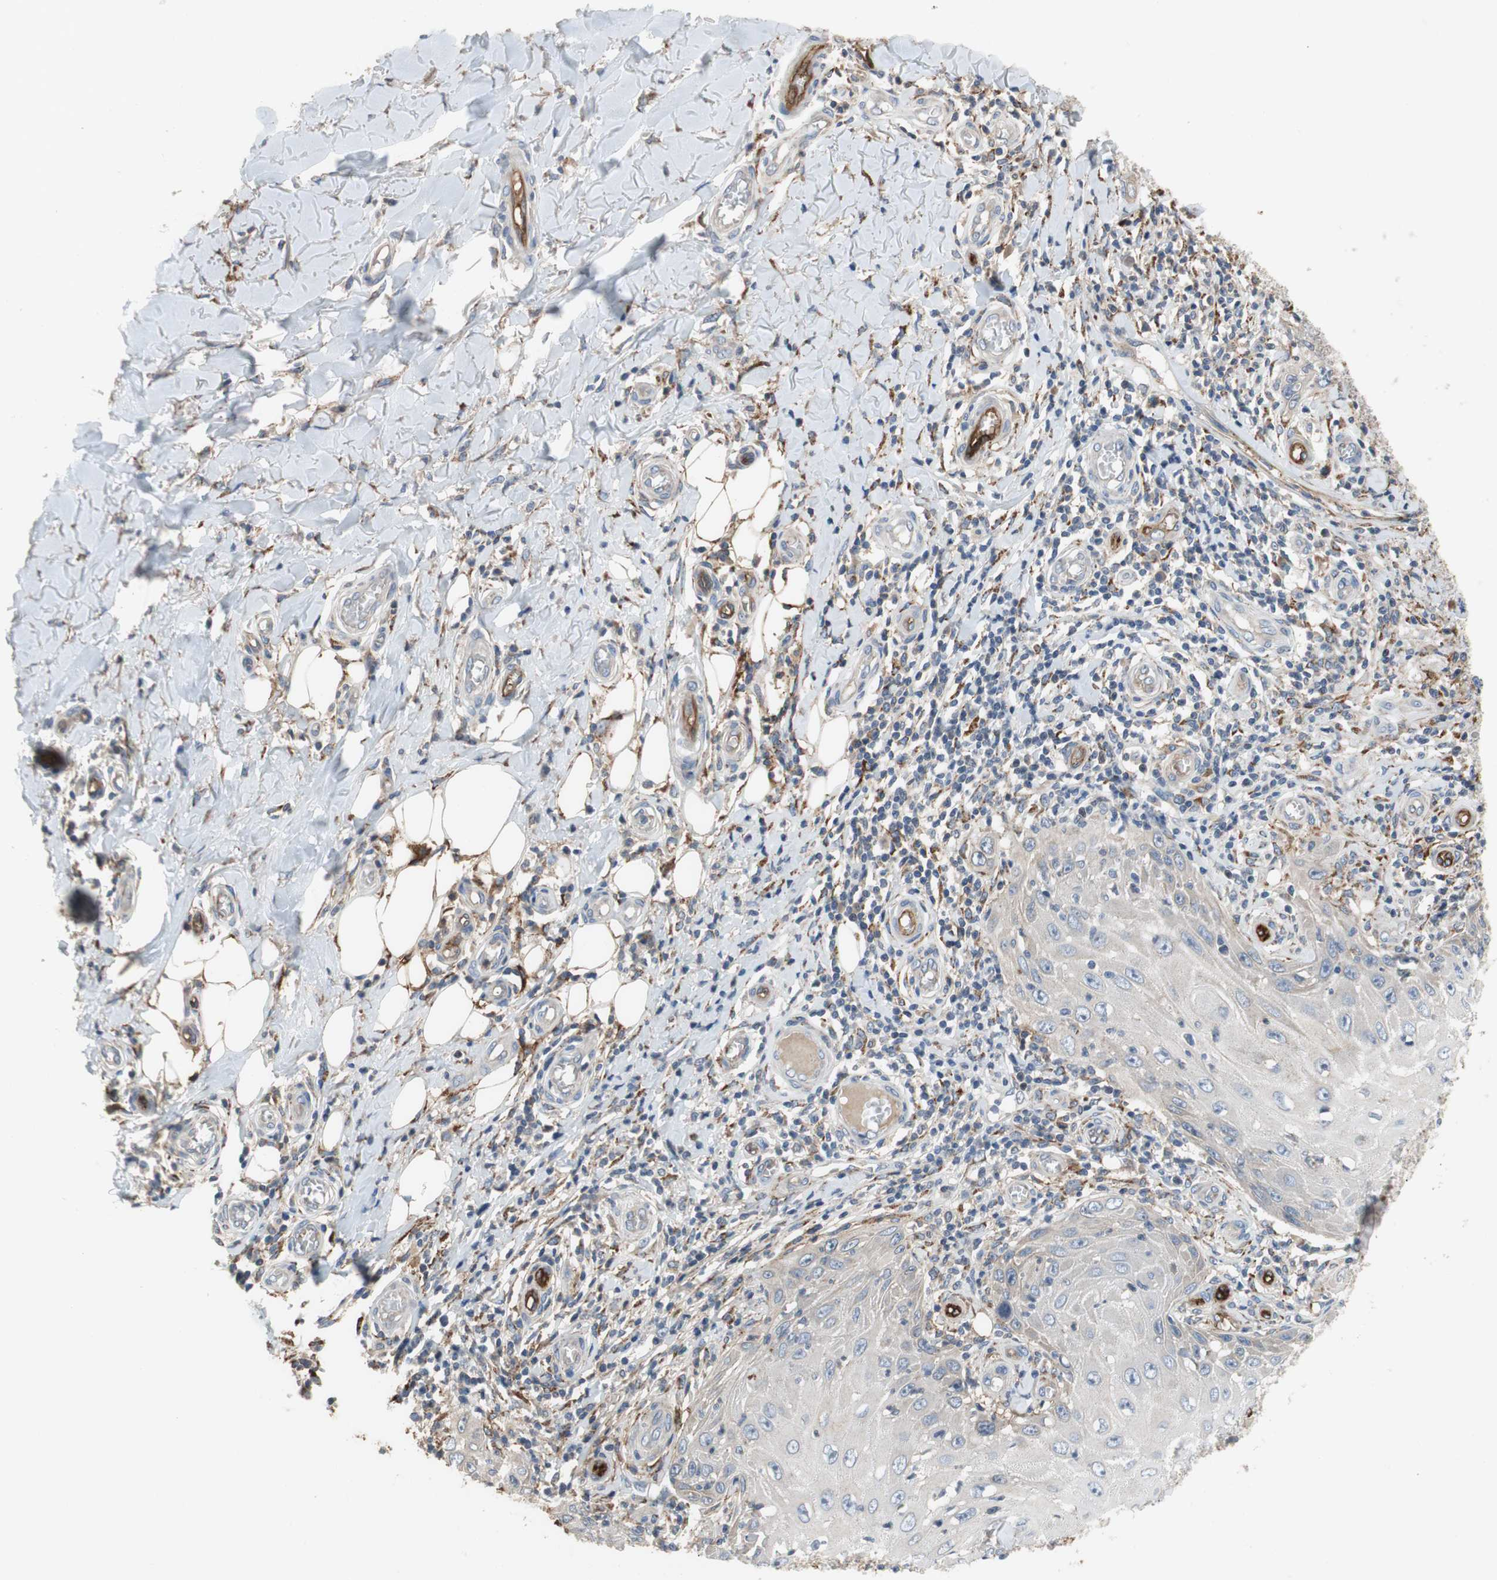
{"staining": {"intensity": "negative", "quantity": "none", "location": "none"}, "tissue": "skin cancer", "cell_type": "Tumor cells", "image_type": "cancer", "snomed": [{"axis": "morphology", "description": "Squamous cell carcinoma, NOS"}, {"axis": "topography", "description": "Skin"}], "caption": "The IHC micrograph has no significant positivity in tumor cells of skin squamous cell carcinoma tissue.", "gene": "ALPL", "patient": {"sex": "female", "age": 73}}